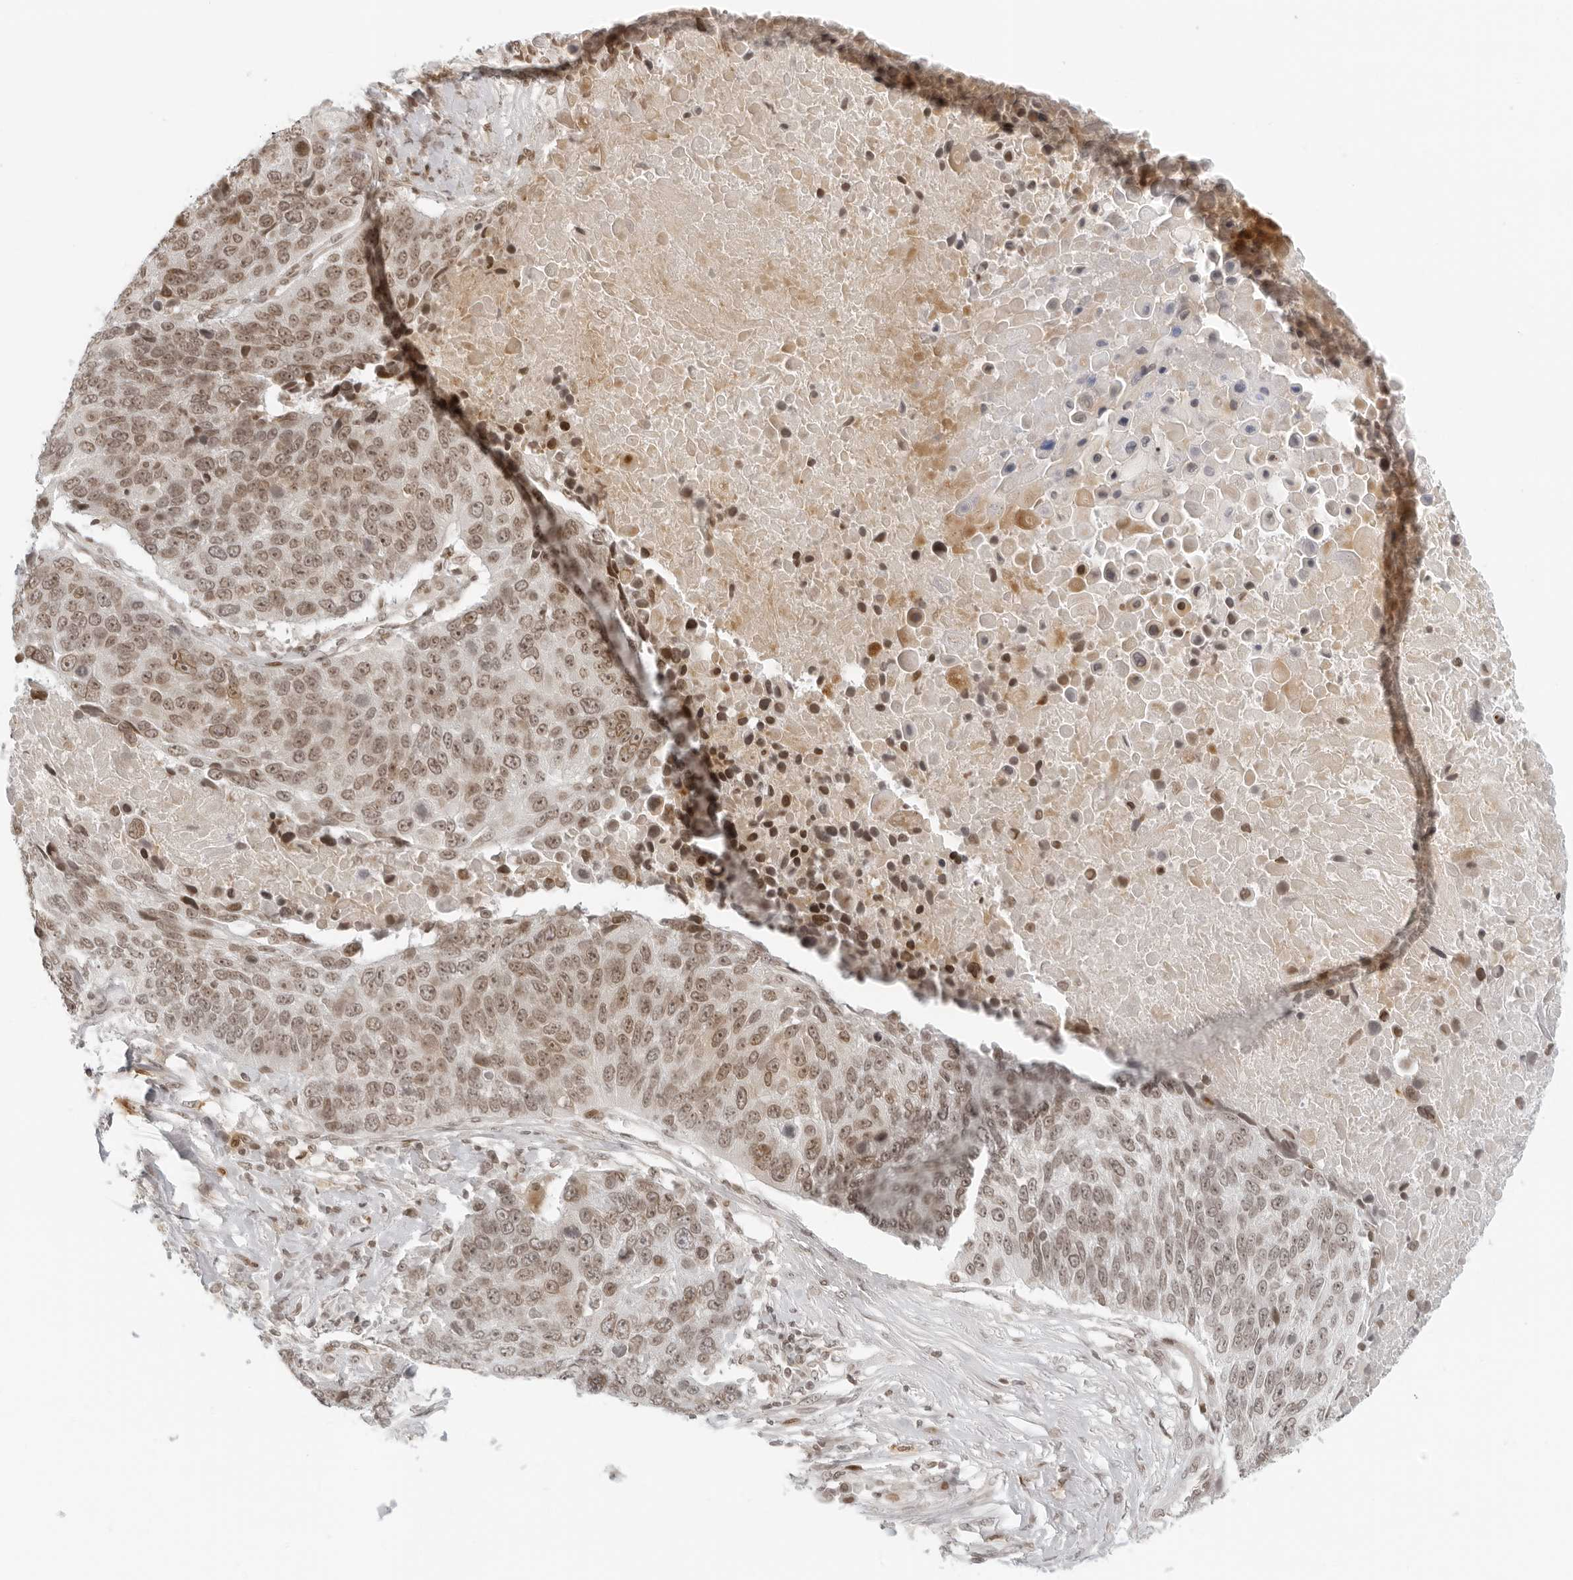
{"staining": {"intensity": "moderate", "quantity": ">75%", "location": "nuclear"}, "tissue": "lung cancer", "cell_type": "Tumor cells", "image_type": "cancer", "snomed": [{"axis": "morphology", "description": "Squamous cell carcinoma, NOS"}, {"axis": "topography", "description": "Lung"}], "caption": "An immunohistochemistry (IHC) micrograph of neoplastic tissue is shown. Protein staining in brown labels moderate nuclear positivity in lung cancer within tumor cells. The protein of interest is shown in brown color, while the nuclei are stained blue.", "gene": "ZNF407", "patient": {"sex": "male", "age": 66}}